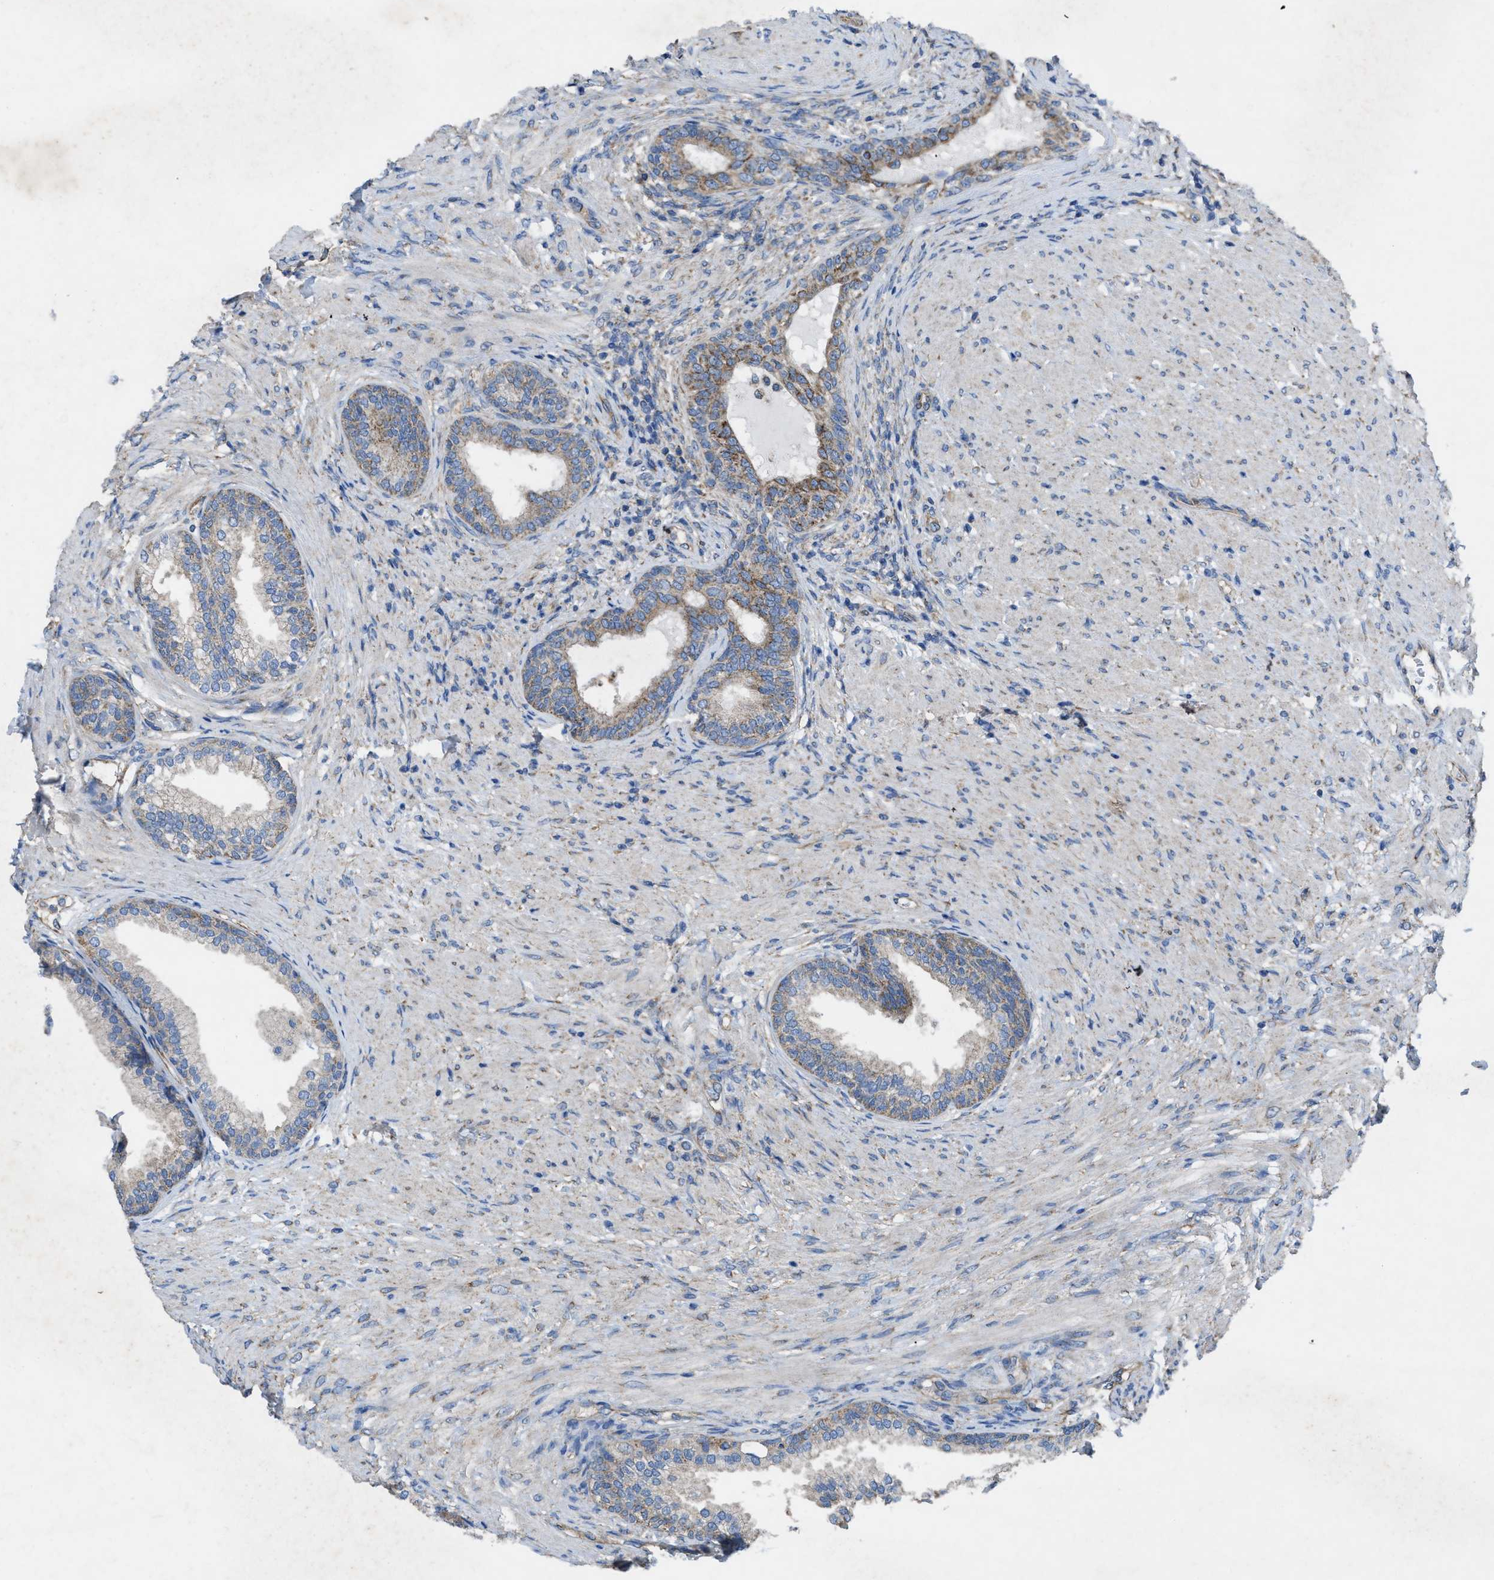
{"staining": {"intensity": "moderate", "quantity": "<25%", "location": "cytoplasmic/membranous"}, "tissue": "prostate", "cell_type": "Glandular cells", "image_type": "normal", "snomed": [{"axis": "morphology", "description": "Normal tissue, NOS"}, {"axis": "topography", "description": "Prostate"}], "caption": "Immunohistochemistry (IHC) of benign human prostate exhibits low levels of moderate cytoplasmic/membranous expression in about <25% of glandular cells. (Stains: DAB in brown, nuclei in blue, Microscopy: brightfield microscopy at high magnification).", "gene": "DOLPP1", "patient": {"sex": "male", "age": 76}}